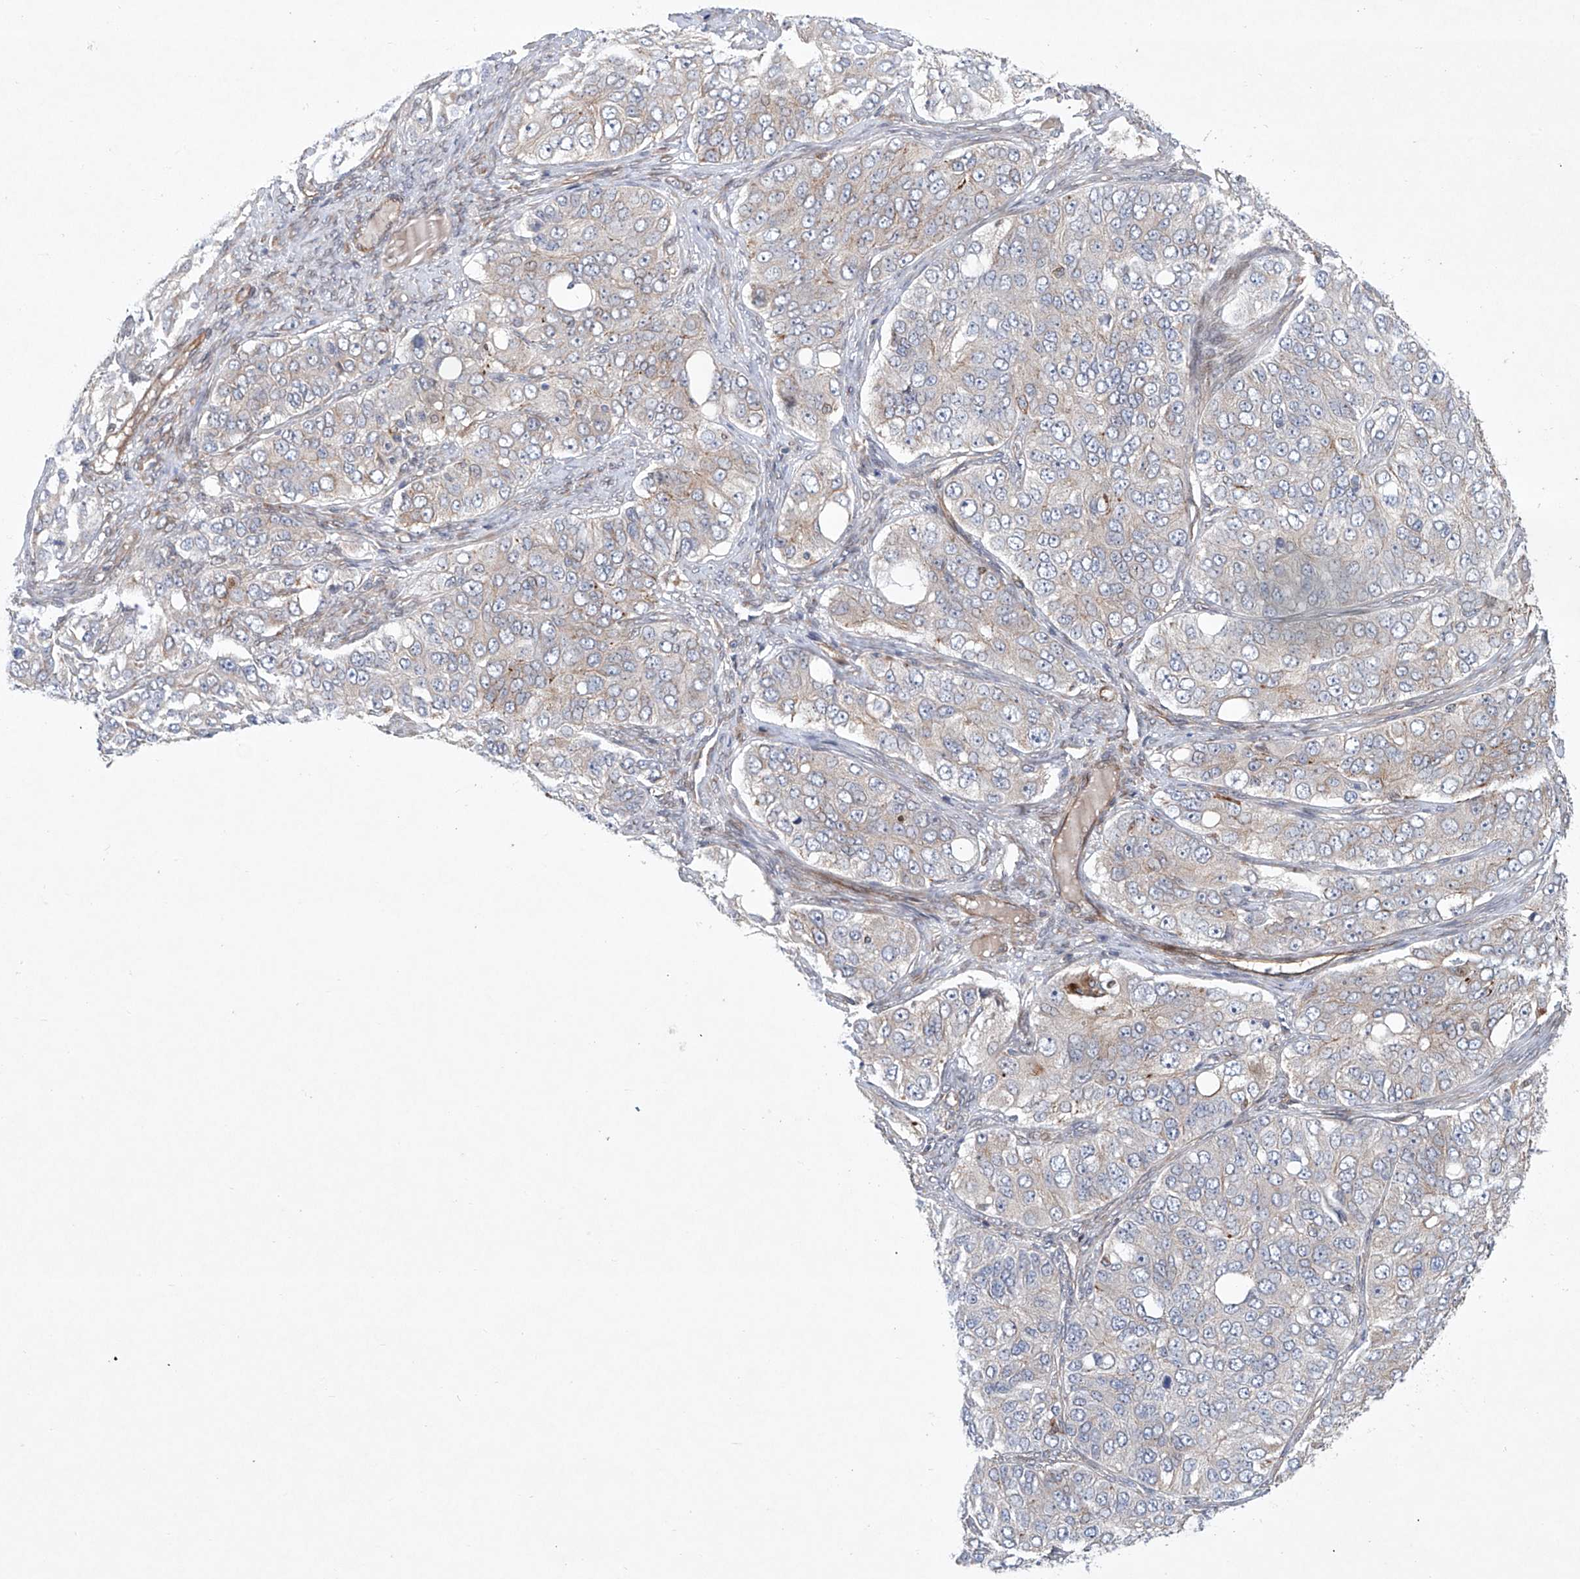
{"staining": {"intensity": "negative", "quantity": "none", "location": "none"}, "tissue": "ovarian cancer", "cell_type": "Tumor cells", "image_type": "cancer", "snomed": [{"axis": "morphology", "description": "Carcinoma, endometroid"}, {"axis": "topography", "description": "Ovary"}], "caption": "This is an IHC micrograph of ovarian cancer (endometroid carcinoma). There is no positivity in tumor cells.", "gene": "KLC4", "patient": {"sex": "female", "age": 51}}